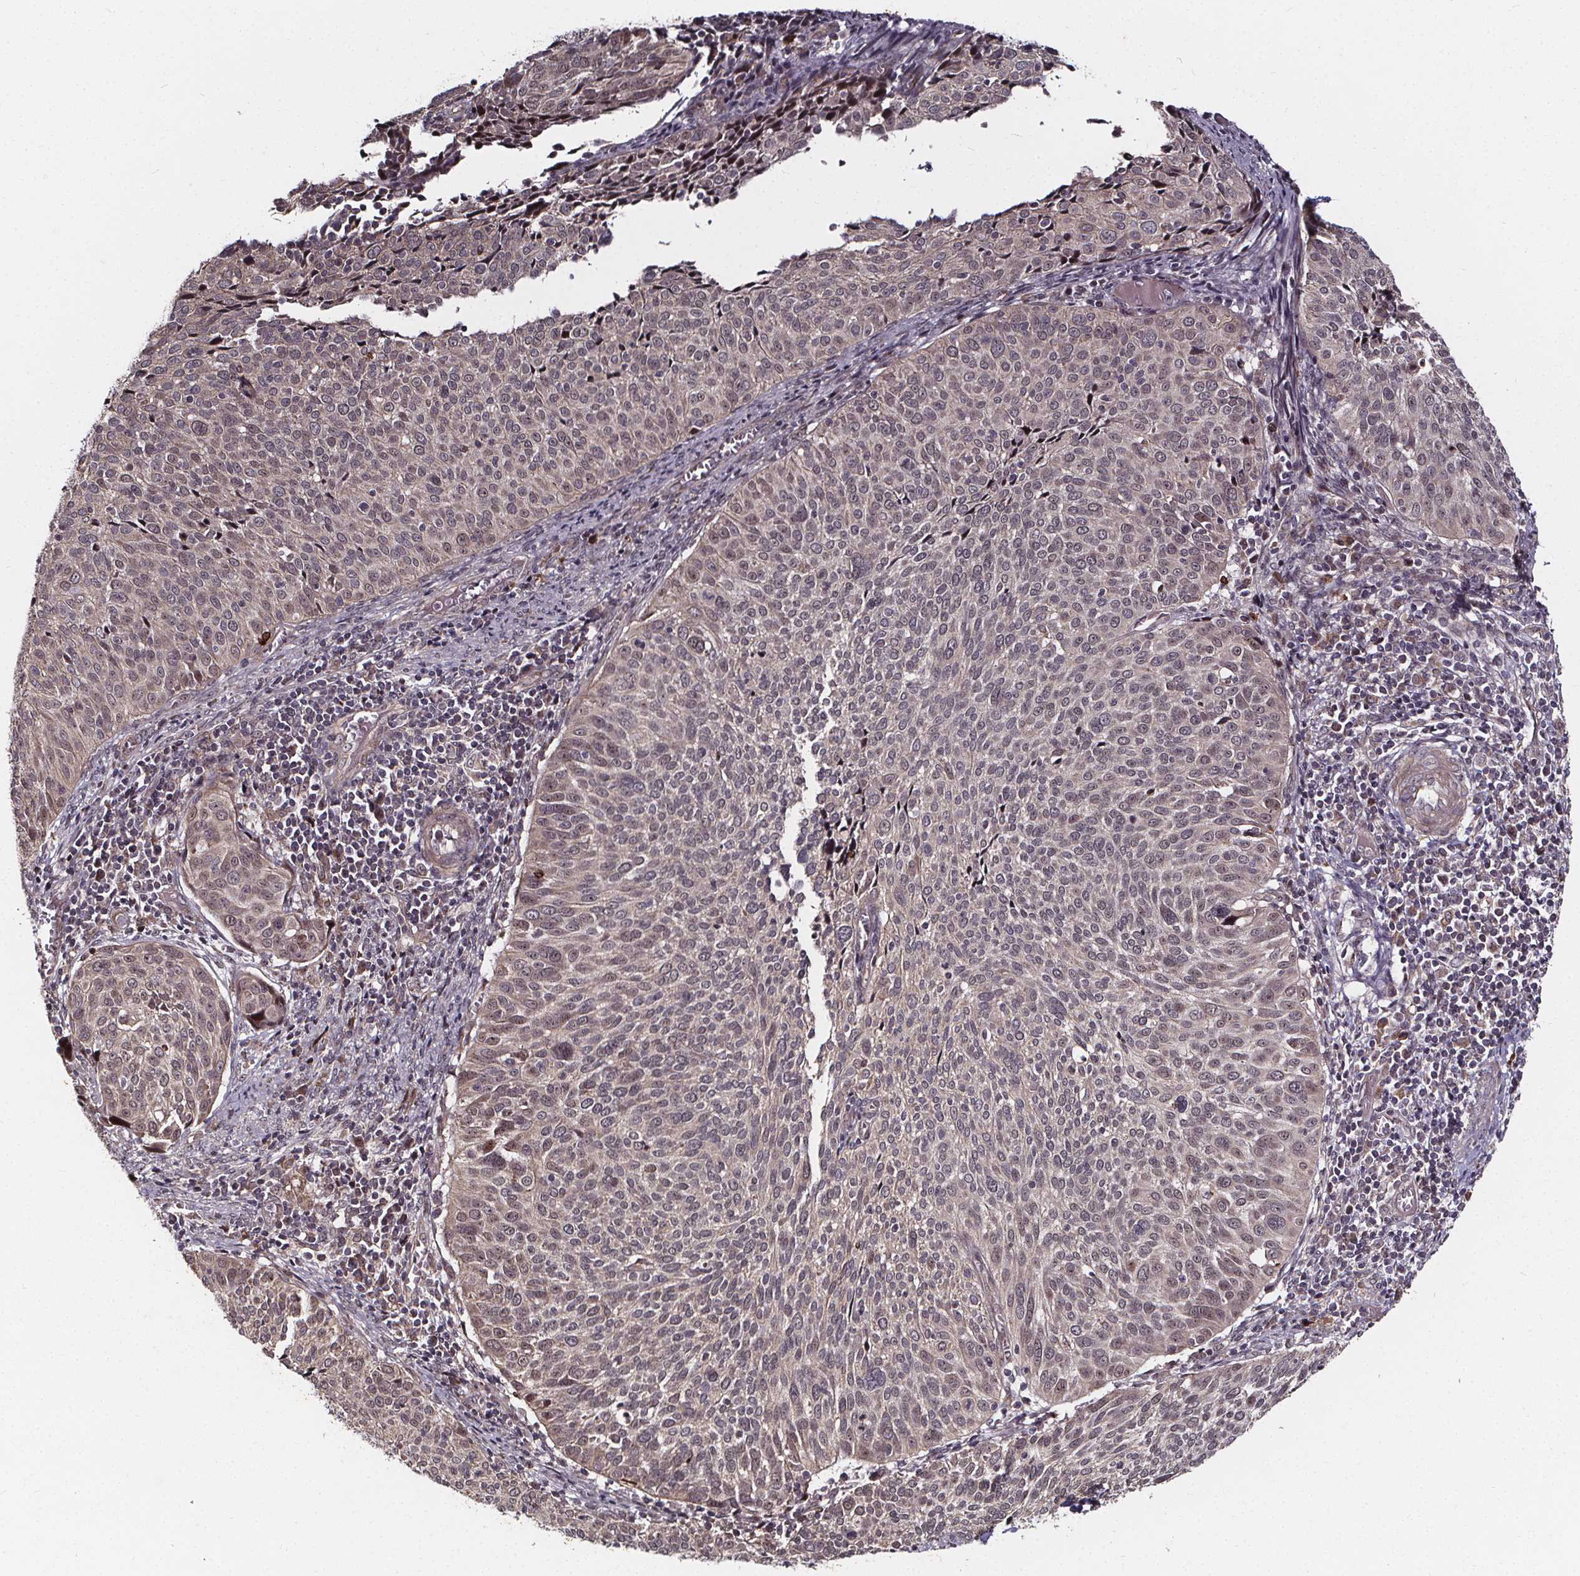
{"staining": {"intensity": "weak", "quantity": "<25%", "location": "cytoplasmic/membranous,nuclear"}, "tissue": "cervical cancer", "cell_type": "Tumor cells", "image_type": "cancer", "snomed": [{"axis": "morphology", "description": "Squamous cell carcinoma, NOS"}, {"axis": "topography", "description": "Cervix"}], "caption": "IHC of human cervical cancer exhibits no positivity in tumor cells.", "gene": "DDIT3", "patient": {"sex": "female", "age": 39}}